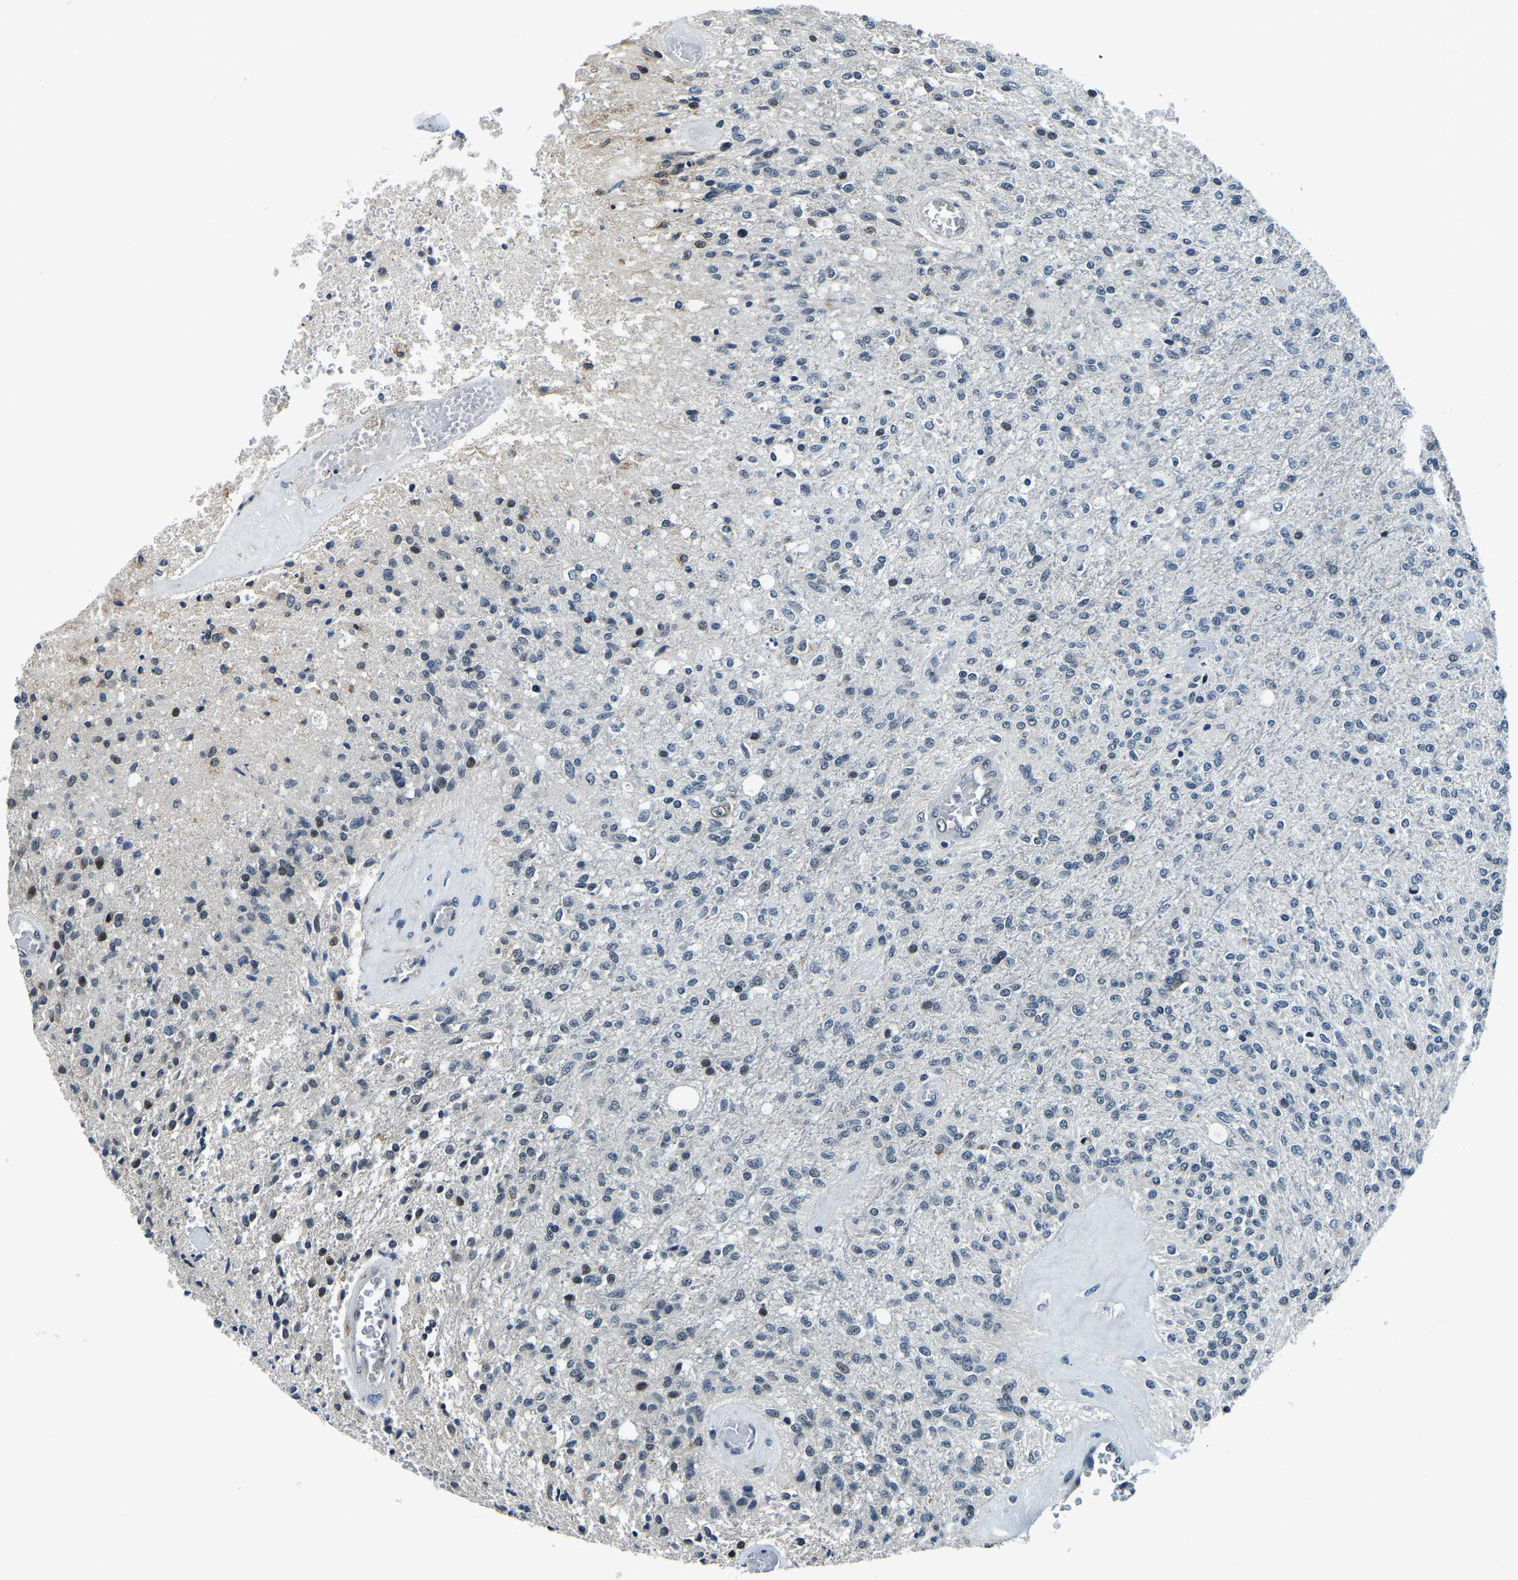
{"staining": {"intensity": "moderate", "quantity": "<25%", "location": "nuclear"}, "tissue": "glioma", "cell_type": "Tumor cells", "image_type": "cancer", "snomed": [{"axis": "morphology", "description": "Normal tissue, NOS"}, {"axis": "morphology", "description": "Glioma, malignant, High grade"}, {"axis": "topography", "description": "Cerebral cortex"}], "caption": "Immunohistochemistry (IHC) (DAB (3,3'-diaminobenzidine)) staining of human glioma demonstrates moderate nuclear protein staining in approximately <25% of tumor cells. The staining was performed using DAB, with brown indicating positive protein expression. Nuclei are stained blue with hematoxylin.", "gene": "ING2", "patient": {"sex": "male", "age": 77}}